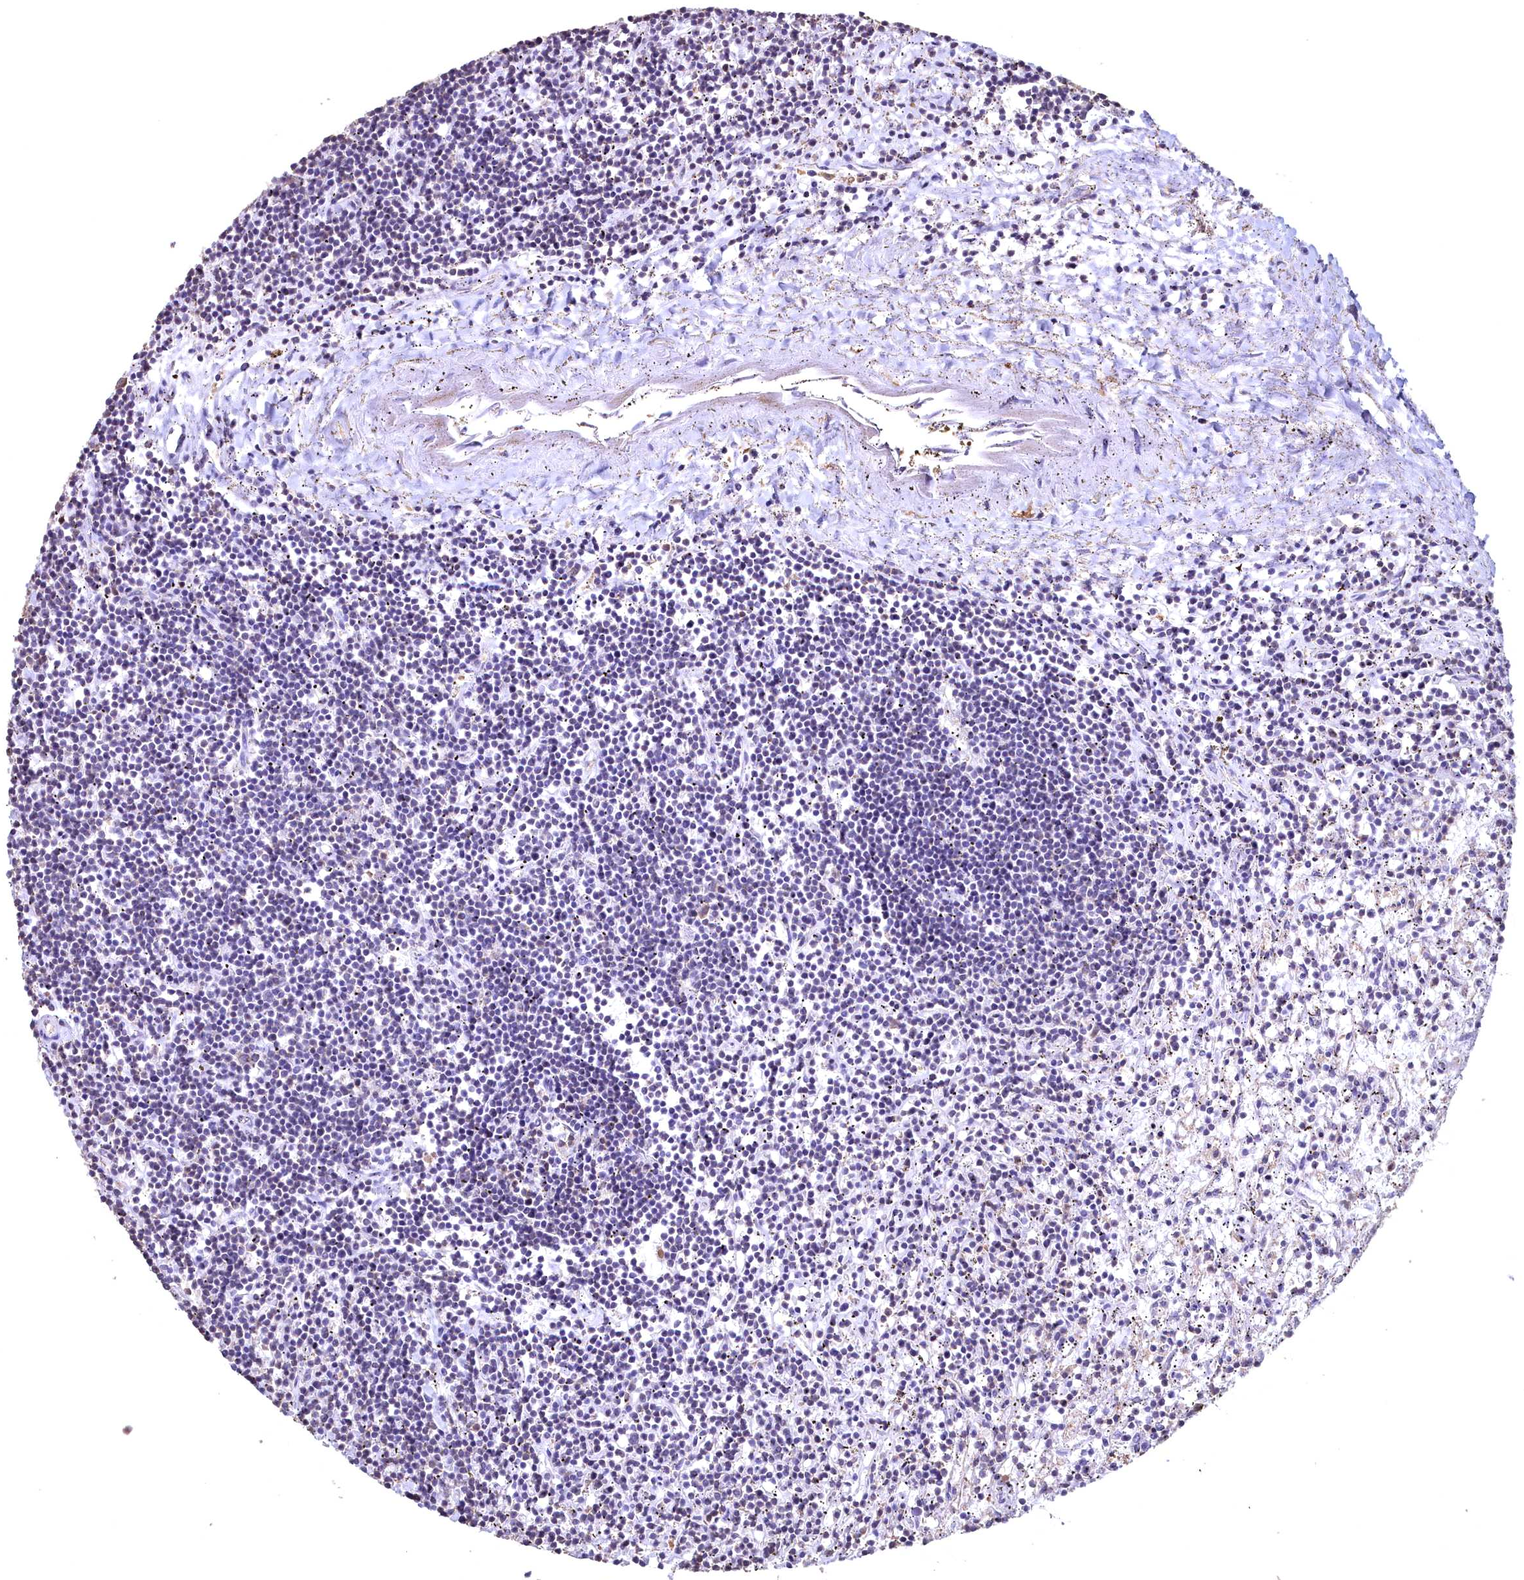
{"staining": {"intensity": "negative", "quantity": "none", "location": "none"}, "tissue": "lymphoma", "cell_type": "Tumor cells", "image_type": "cancer", "snomed": [{"axis": "morphology", "description": "Malignant lymphoma, non-Hodgkin's type, Low grade"}, {"axis": "topography", "description": "Spleen"}], "caption": "An image of lymphoma stained for a protein demonstrates no brown staining in tumor cells.", "gene": "GAPDH", "patient": {"sex": "male", "age": 76}}